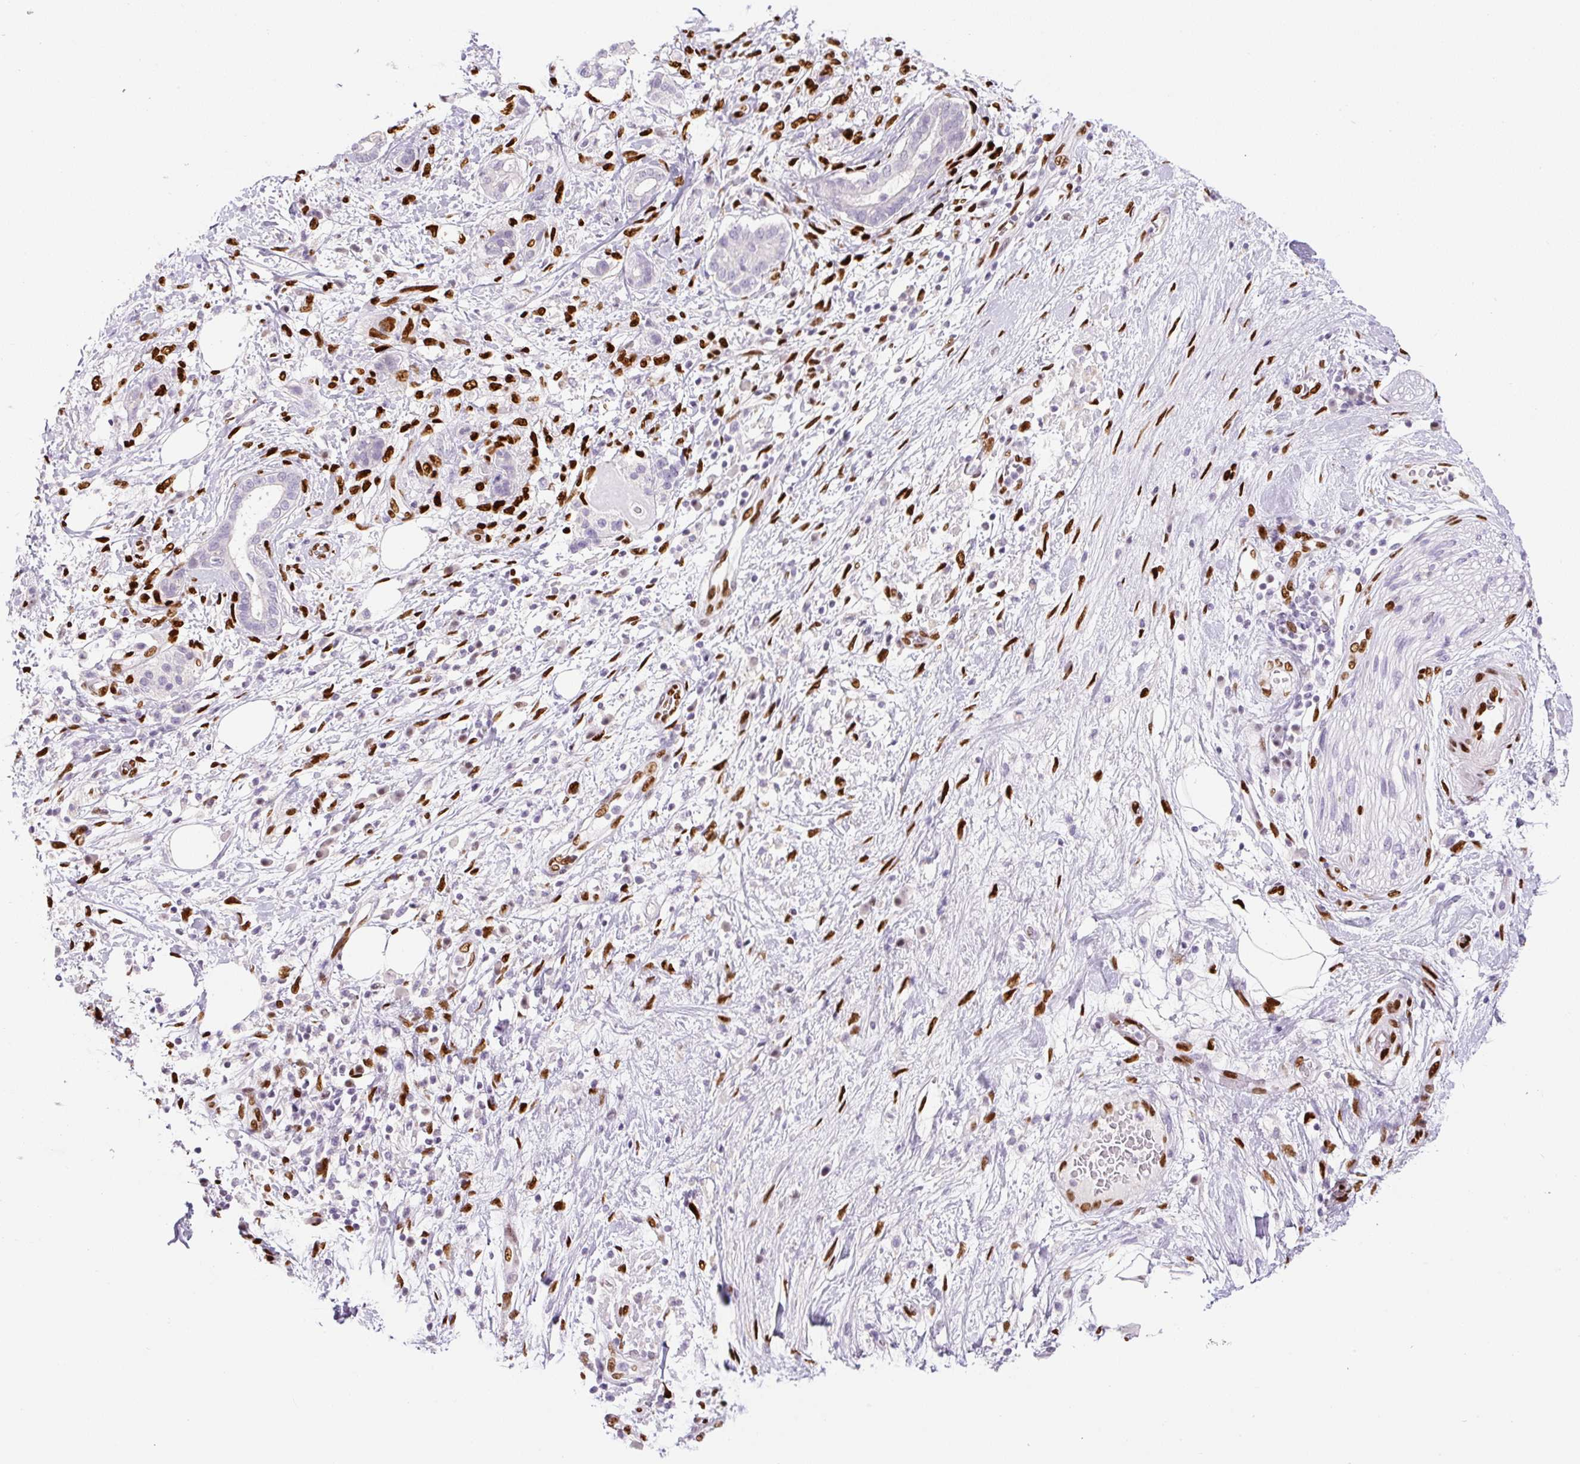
{"staining": {"intensity": "negative", "quantity": "none", "location": "none"}, "tissue": "pancreatic cancer", "cell_type": "Tumor cells", "image_type": "cancer", "snomed": [{"axis": "morphology", "description": "Adenocarcinoma, NOS"}, {"axis": "topography", "description": "Pancreas"}], "caption": "A high-resolution image shows immunohistochemistry staining of adenocarcinoma (pancreatic), which displays no significant expression in tumor cells. (DAB (3,3'-diaminobenzidine) immunohistochemistry (IHC), high magnification).", "gene": "ZEB1", "patient": {"sex": "female", "age": 73}}